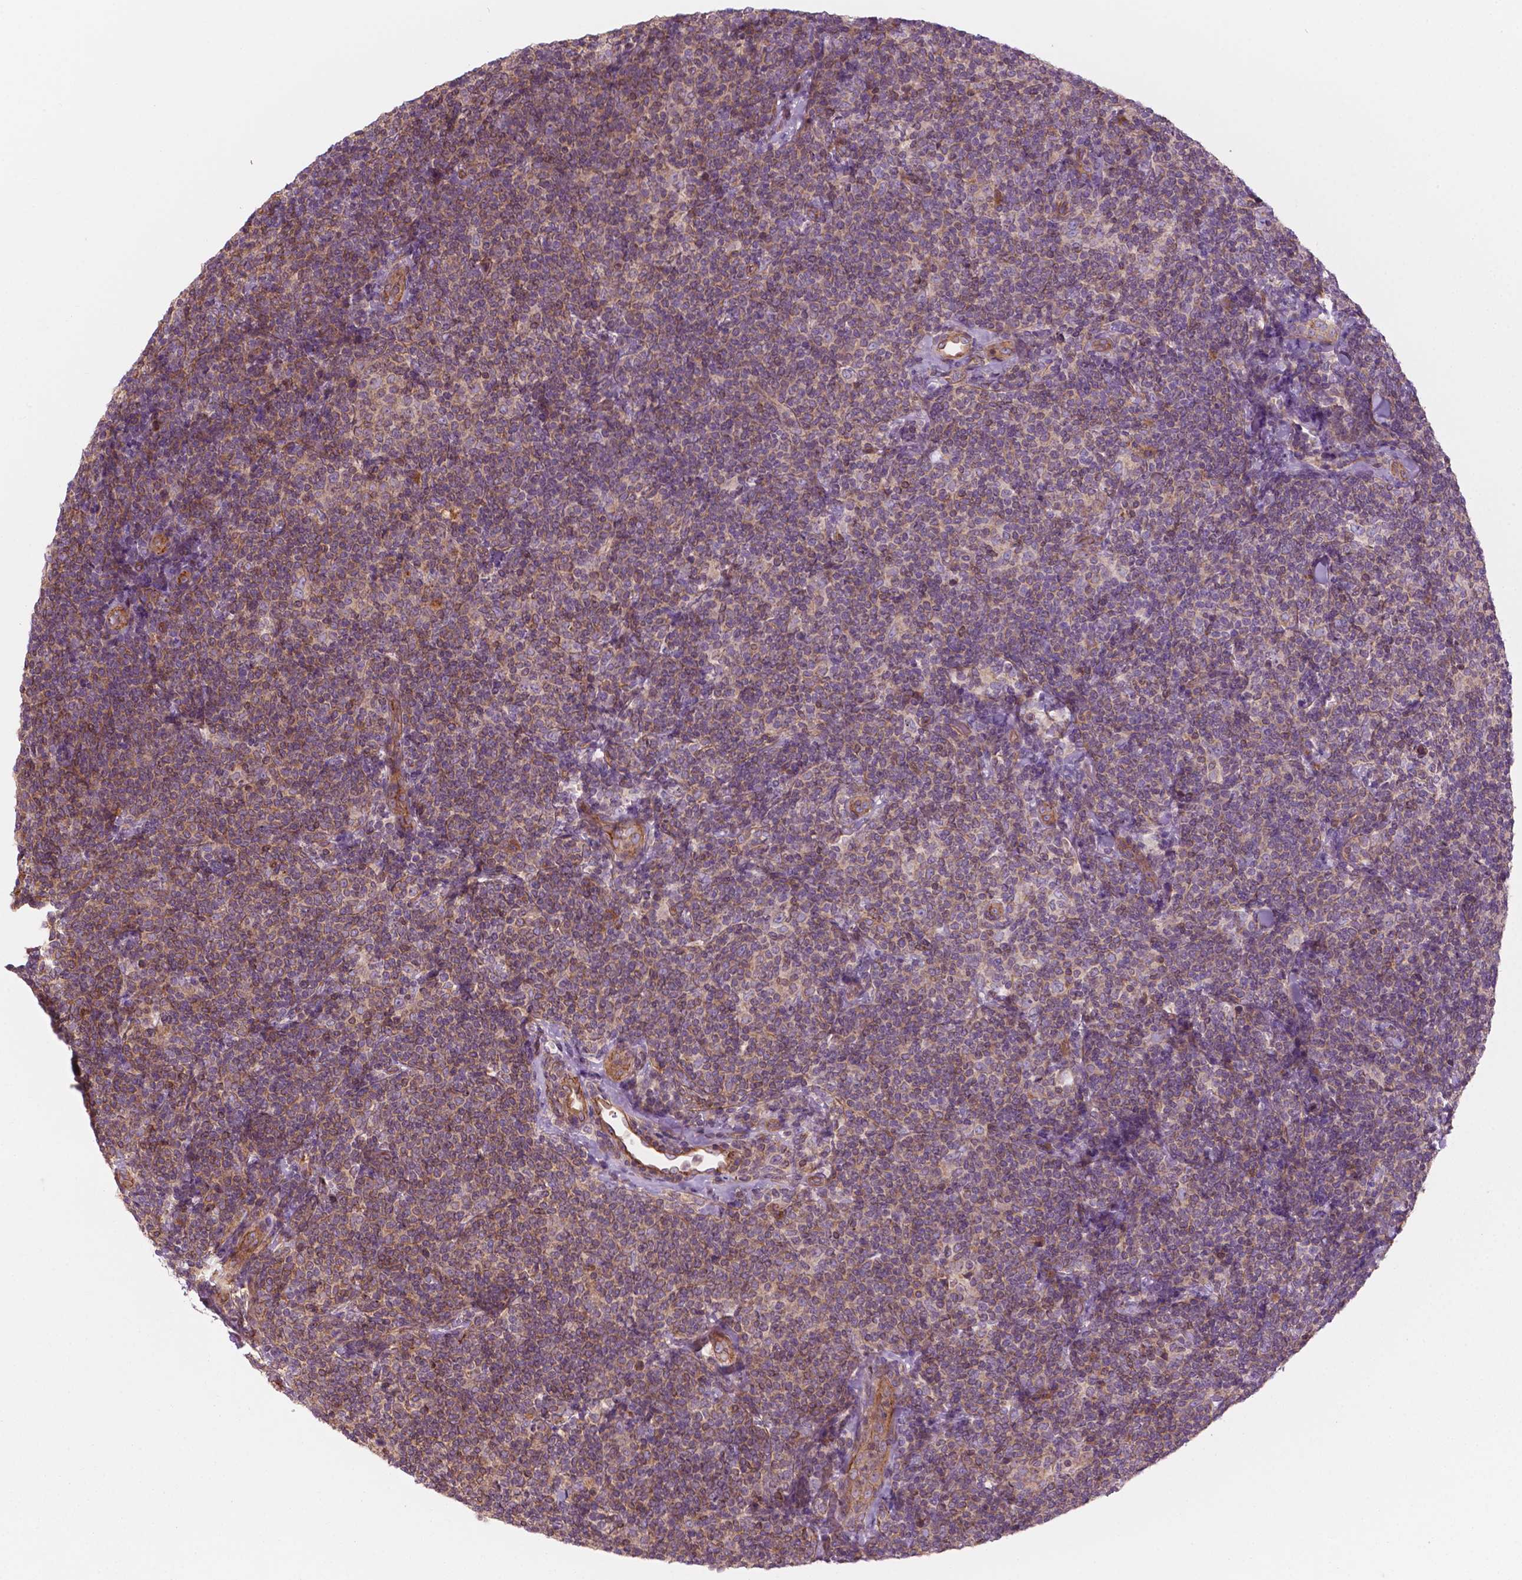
{"staining": {"intensity": "negative", "quantity": "none", "location": "none"}, "tissue": "lymphoma", "cell_type": "Tumor cells", "image_type": "cancer", "snomed": [{"axis": "morphology", "description": "Malignant lymphoma, non-Hodgkin's type, Low grade"}, {"axis": "topography", "description": "Lymph node"}], "caption": "This is a photomicrograph of immunohistochemistry staining of low-grade malignant lymphoma, non-Hodgkin's type, which shows no staining in tumor cells.", "gene": "SURF4", "patient": {"sex": "female", "age": 56}}